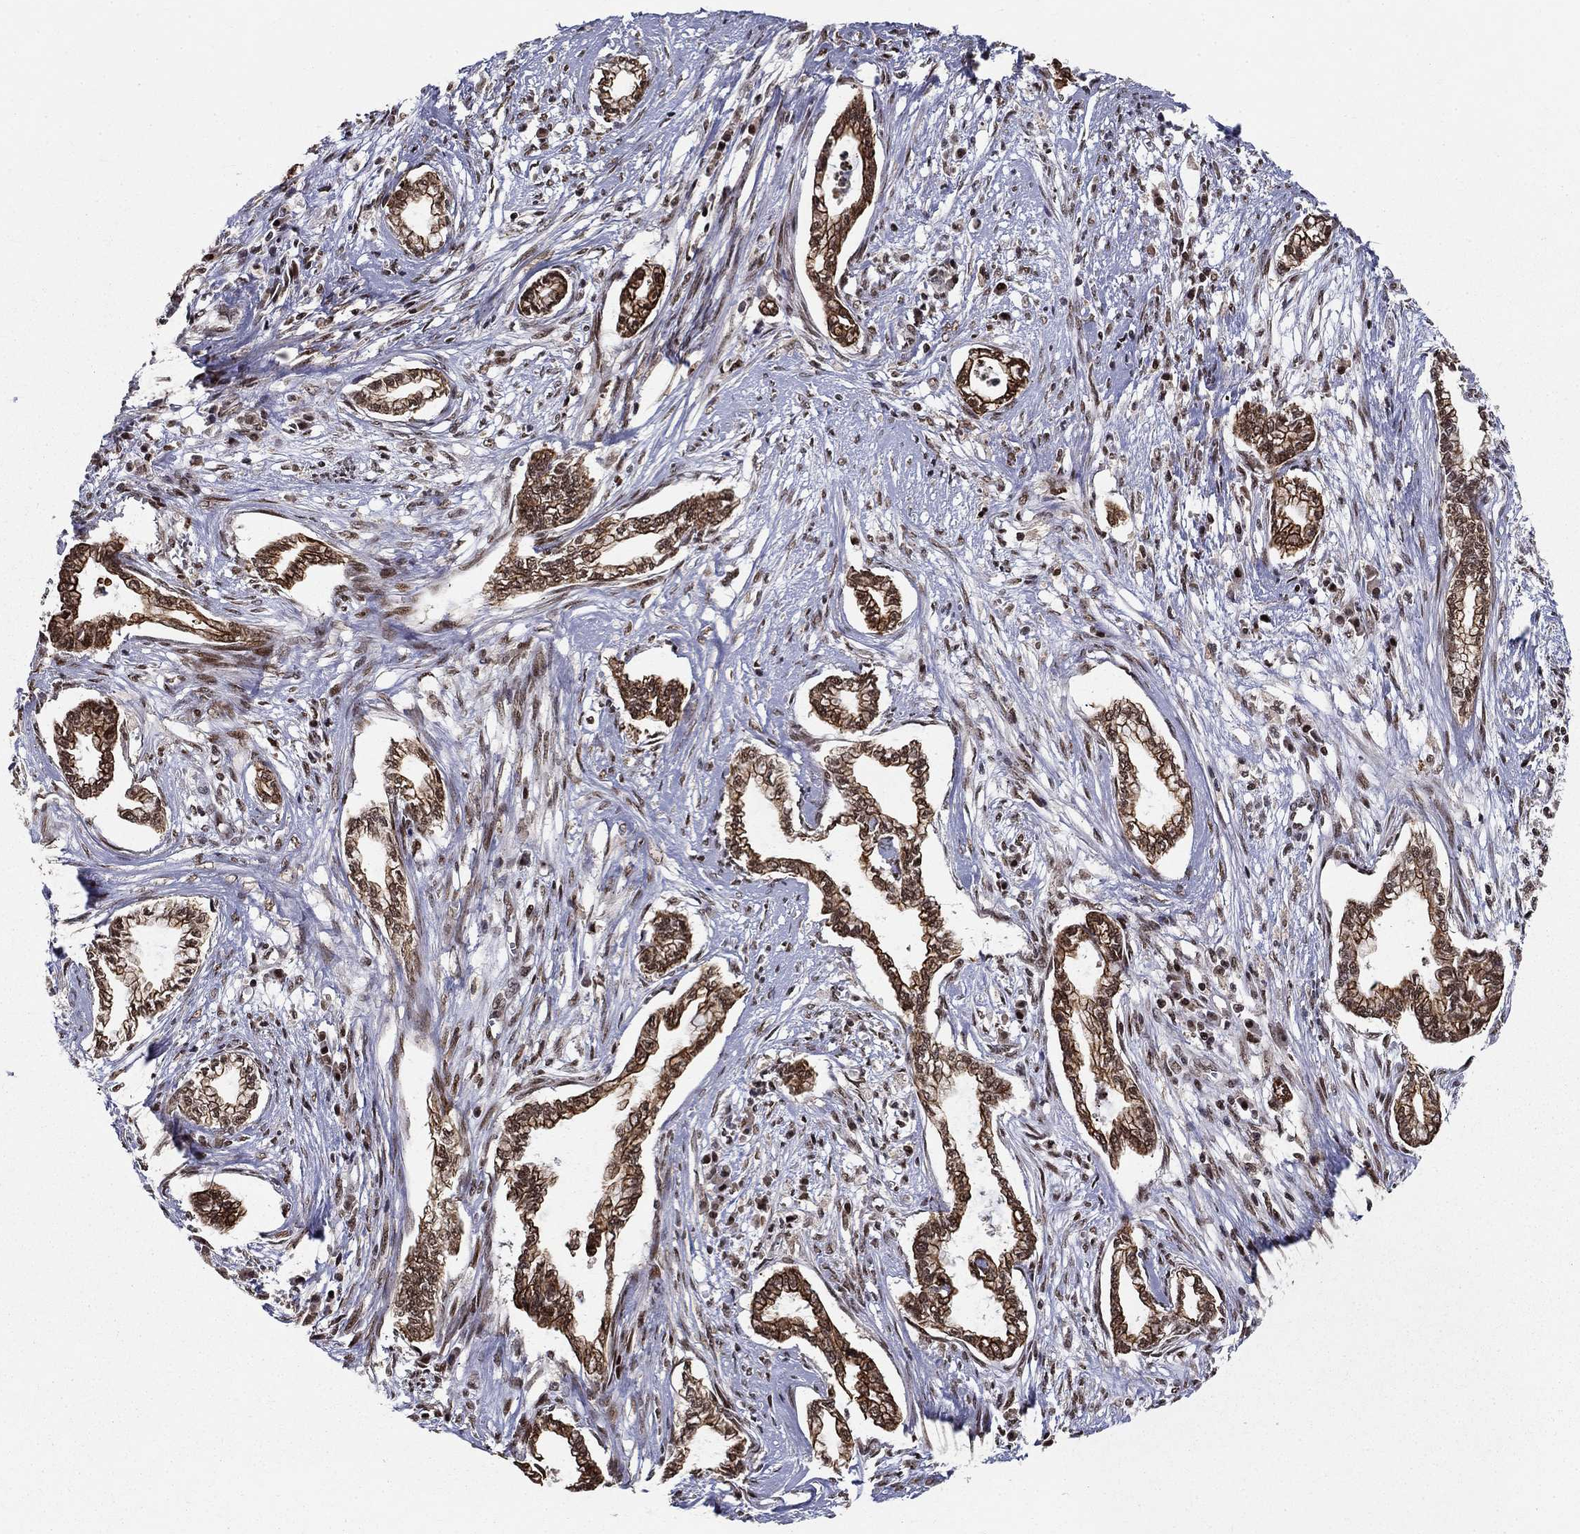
{"staining": {"intensity": "strong", "quantity": ">75%", "location": "cytoplasmic/membranous"}, "tissue": "cervical cancer", "cell_type": "Tumor cells", "image_type": "cancer", "snomed": [{"axis": "morphology", "description": "Adenocarcinoma, NOS"}, {"axis": "topography", "description": "Cervix"}], "caption": "Cervical adenocarcinoma stained for a protein (brown) displays strong cytoplasmic/membranous positive staining in about >75% of tumor cells.", "gene": "CDCA7L", "patient": {"sex": "female", "age": 62}}